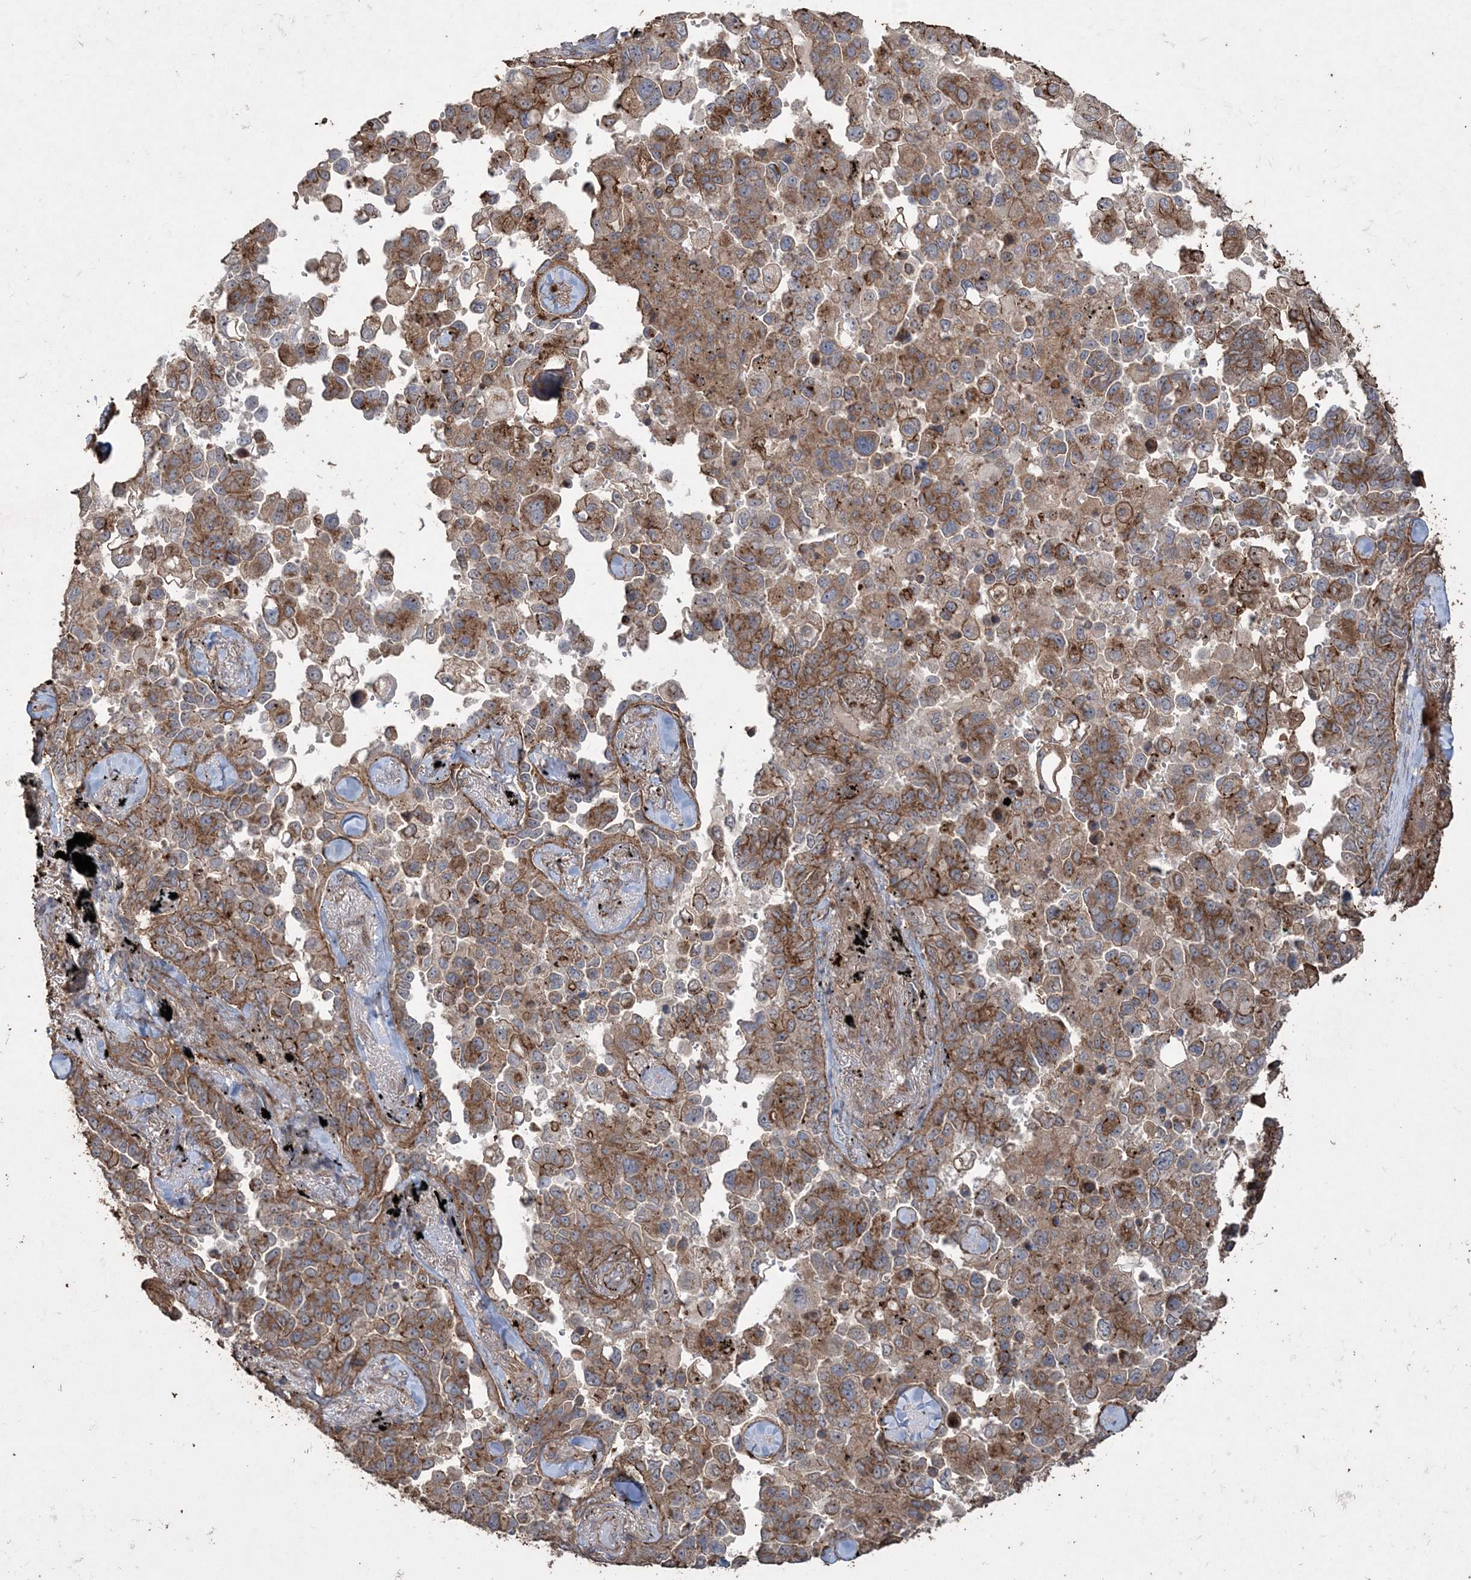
{"staining": {"intensity": "moderate", "quantity": ">75%", "location": "cytoplasmic/membranous"}, "tissue": "lung cancer", "cell_type": "Tumor cells", "image_type": "cancer", "snomed": [{"axis": "morphology", "description": "Adenocarcinoma, NOS"}, {"axis": "topography", "description": "Lung"}], "caption": "This histopathology image reveals IHC staining of human lung cancer (adenocarcinoma), with medium moderate cytoplasmic/membranous positivity in approximately >75% of tumor cells.", "gene": "TTC7A", "patient": {"sex": "female", "age": 67}}